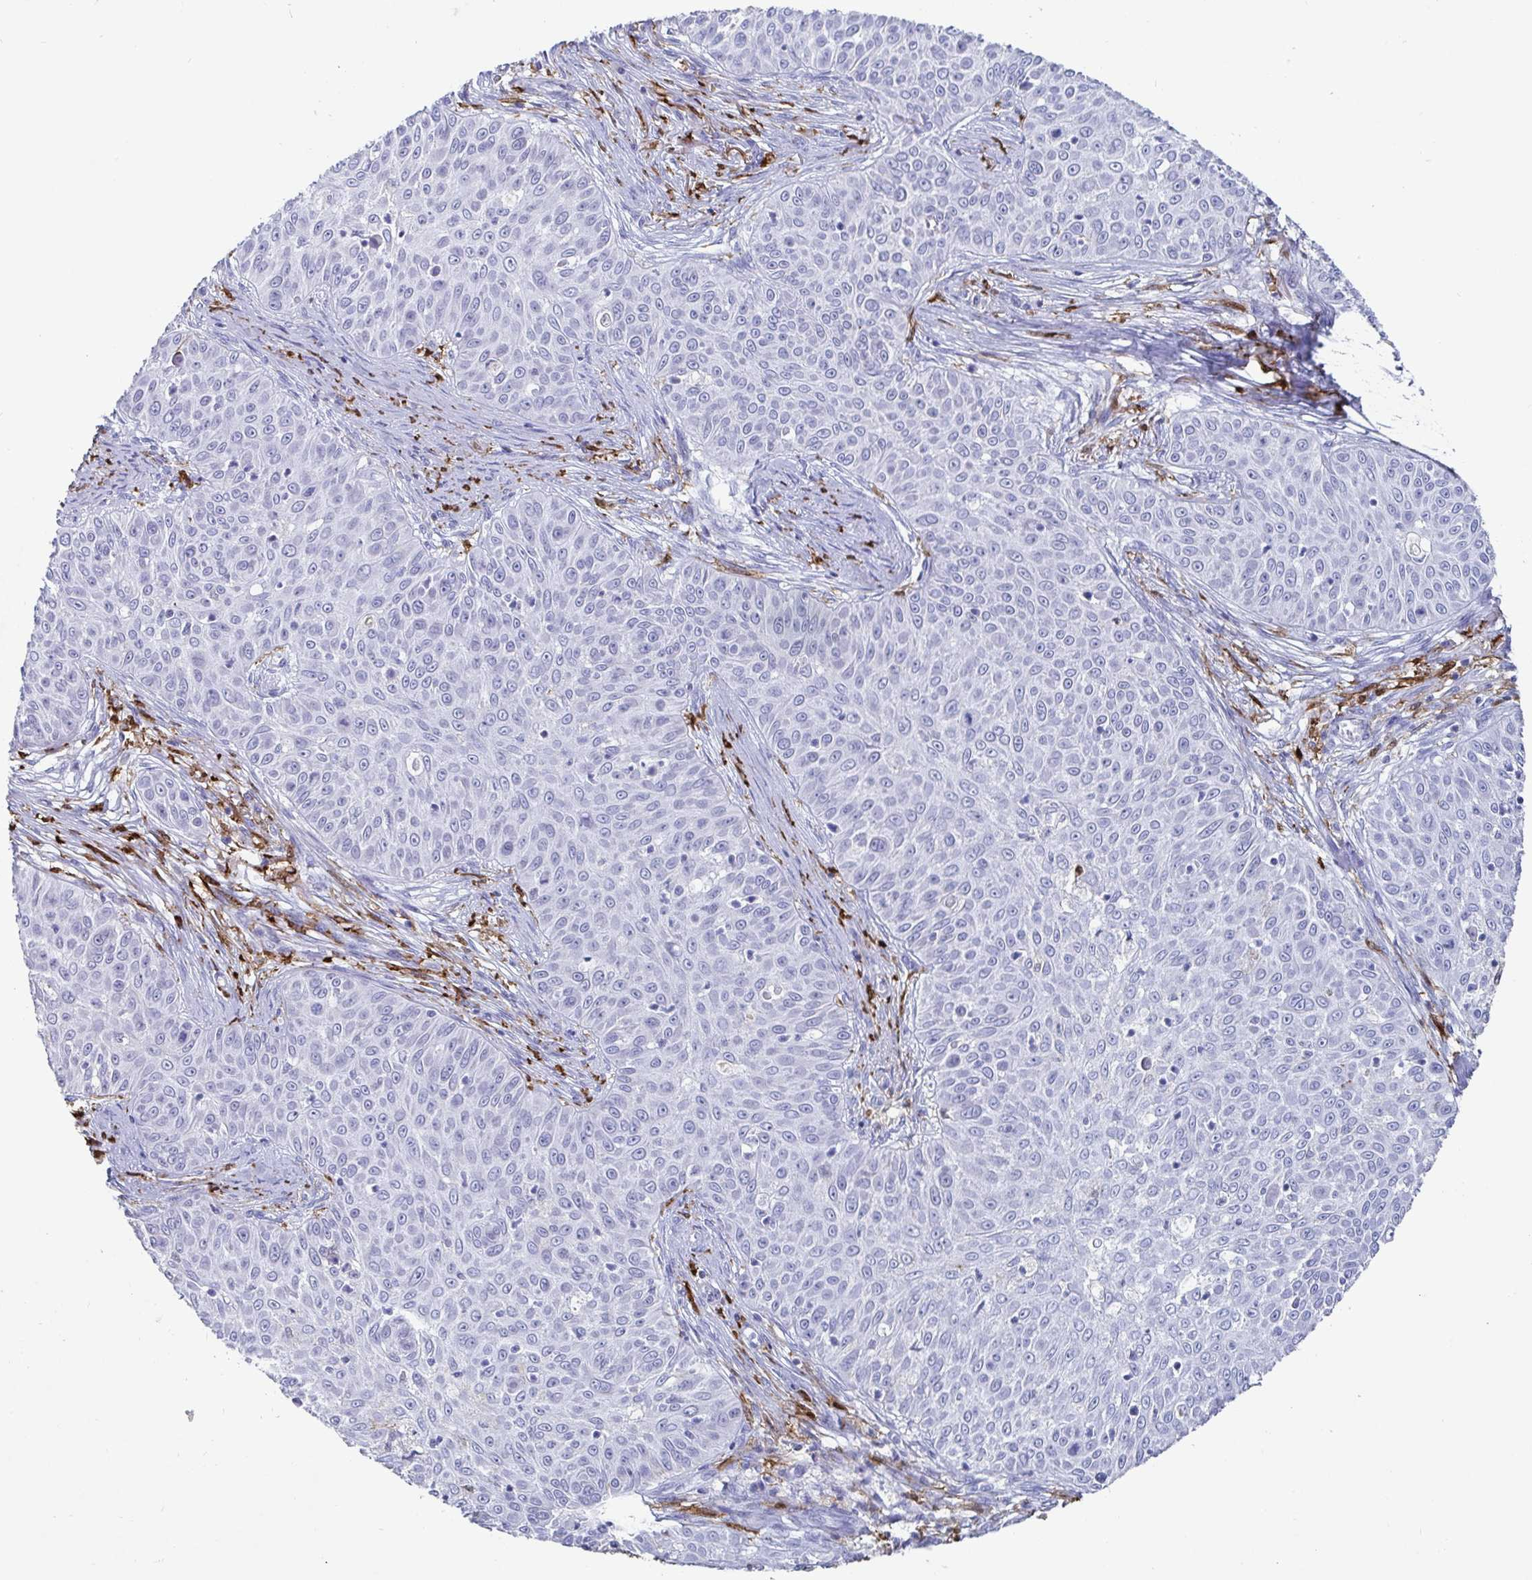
{"staining": {"intensity": "negative", "quantity": "none", "location": "none"}, "tissue": "skin cancer", "cell_type": "Tumor cells", "image_type": "cancer", "snomed": [{"axis": "morphology", "description": "Squamous cell carcinoma, NOS"}, {"axis": "topography", "description": "Skin"}], "caption": "Image shows no significant protein staining in tumor cells of squamous cell carcinoma (skin).", "gene": "OR2A4", "patient": {"sex": "male", "age": 82}}